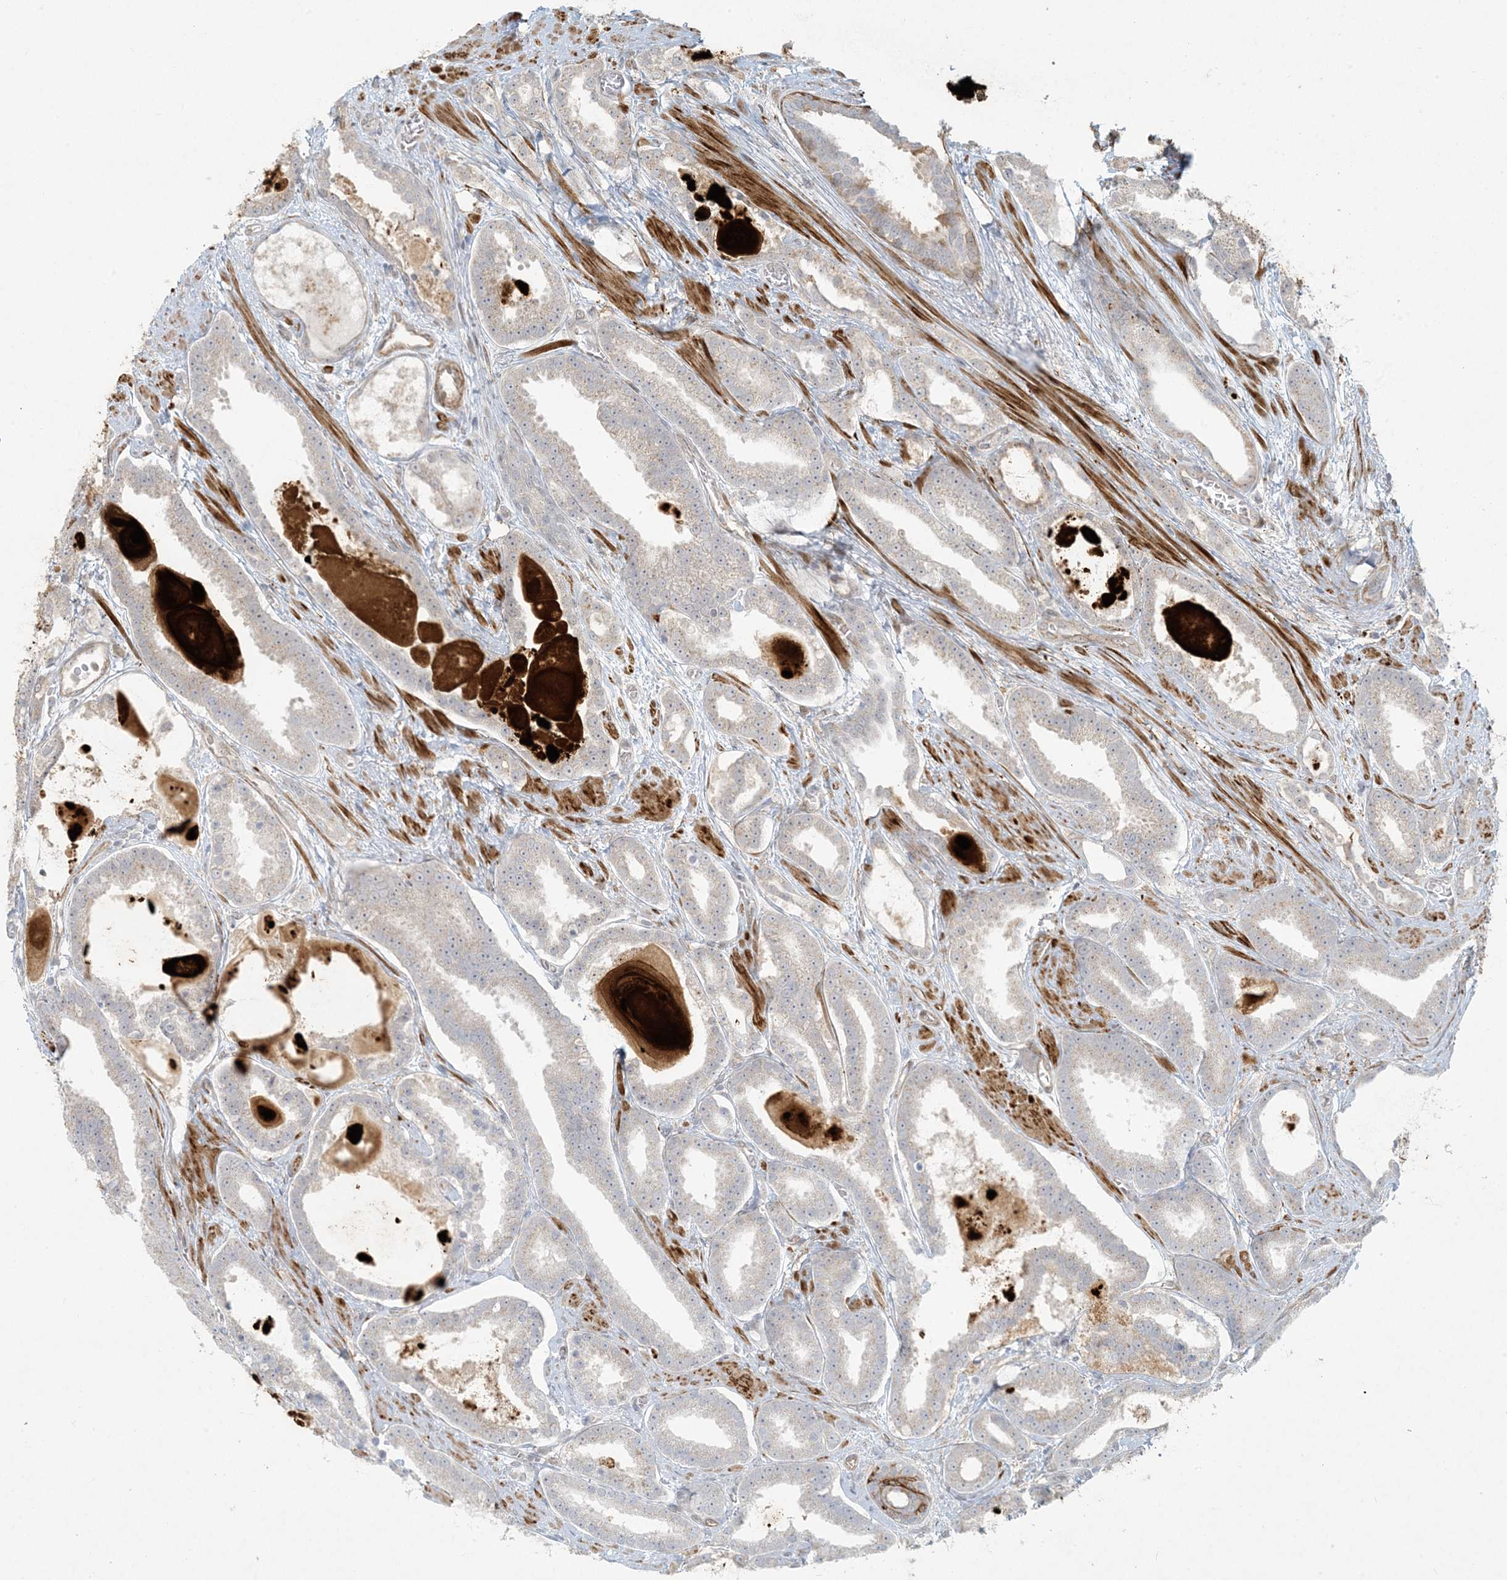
{"staining": {"intensity": "negative", "quantity": "none", "location": "none"}, "tissue": "prostate cancer", "cell_type": "Tumor cells", "image_type": "cancer", "snomed": [{"axis": "morphology", "description": "Adenocarcinoma, High grade"}, {"axis": "topography", "description": "Prostate"}], "caption": "Protein analysis of prostate cancer (adenocarcinoma (high-grade)) exhibits no significant expression in tumor cells.", "gene": "BCORL1", "patient": {"sex": "male", "age": 60}}